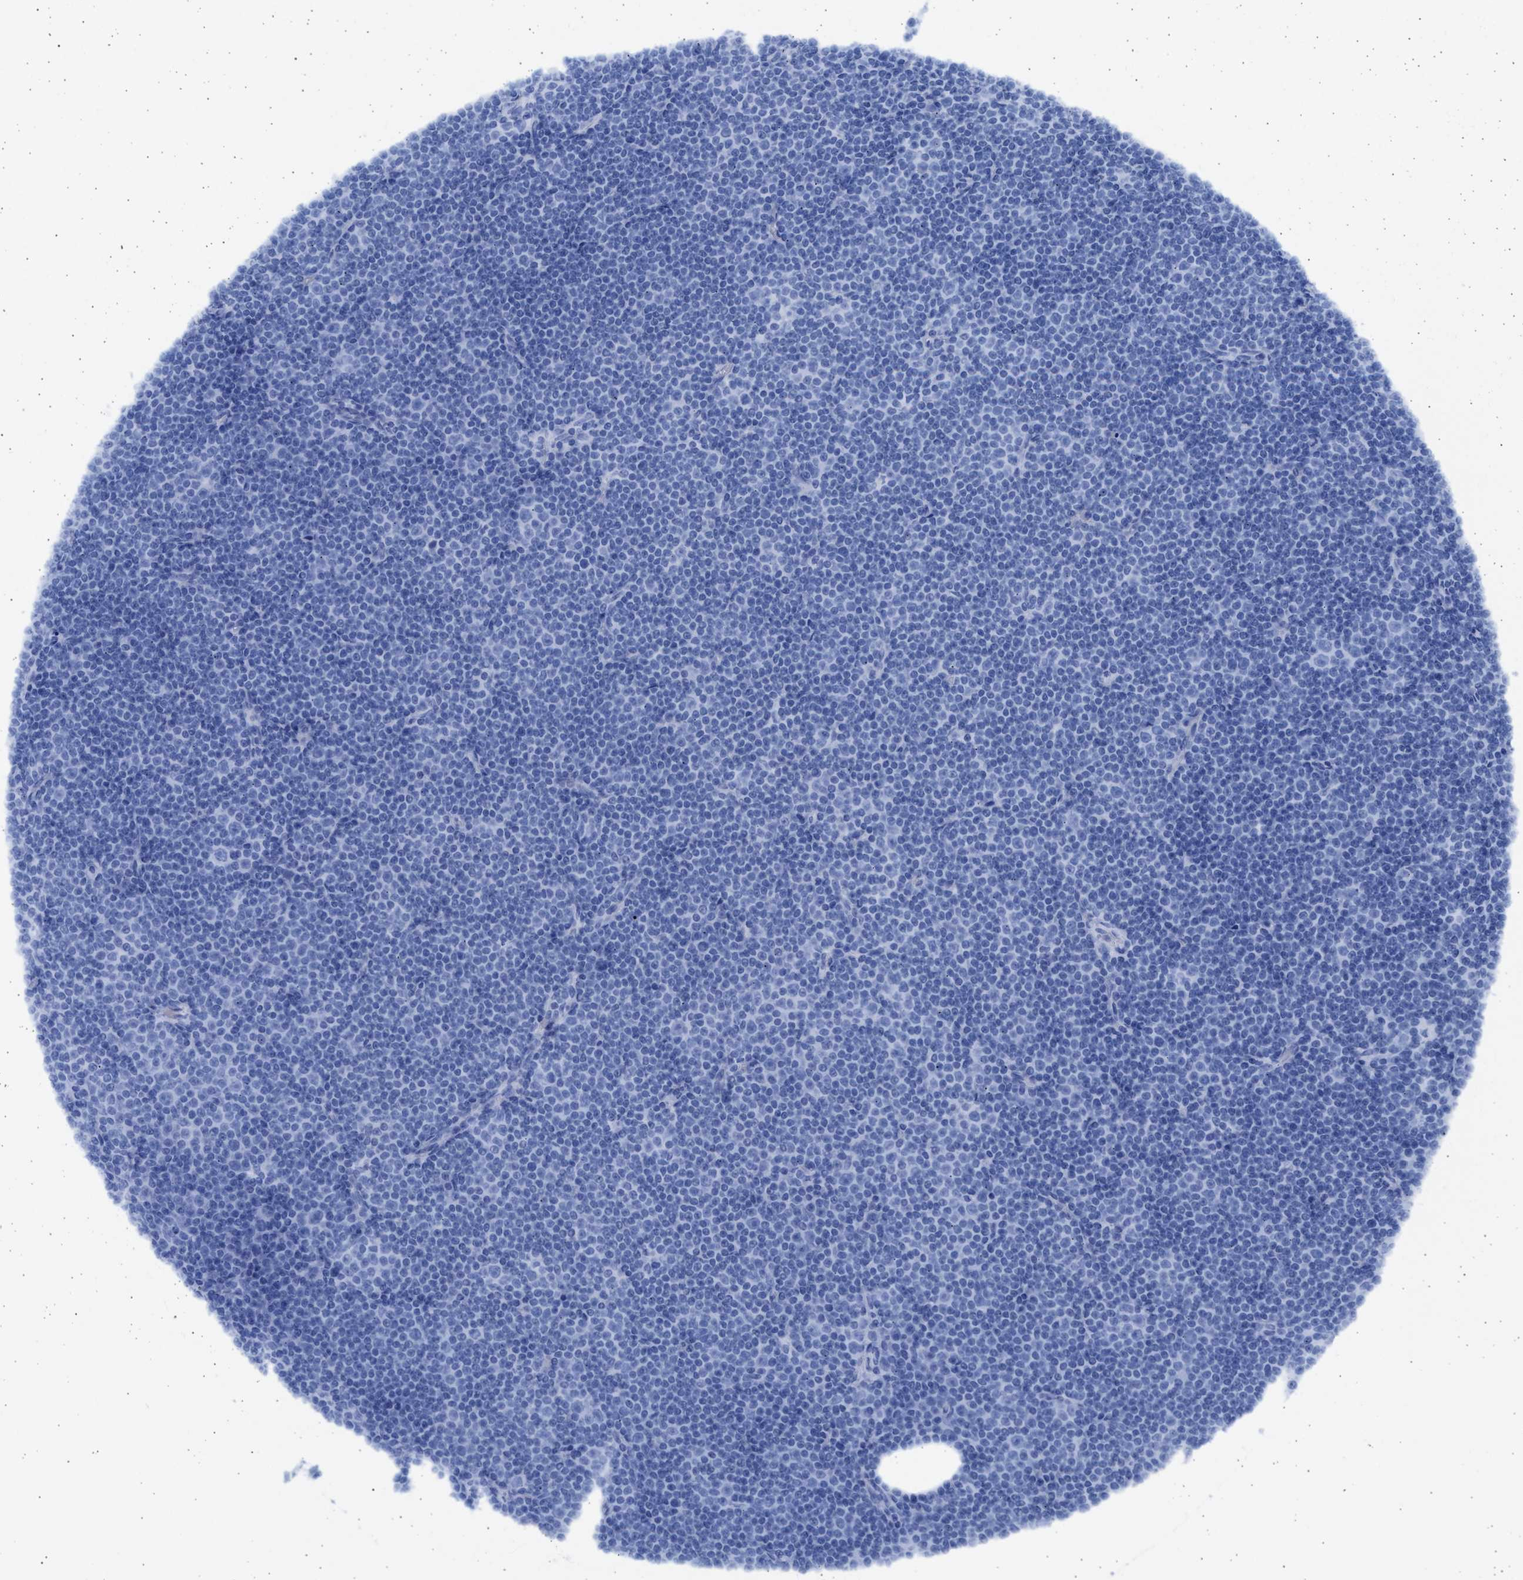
{"staining": {"intensity": "negative", "quantity": "none", "location": "none"}, "tissue": "lymphoma", "cell_type": "Tumor cells", "image_type": "cancer", "snomed": [{"axis": "morphology", "description": "Malignant lymphoma, non-Hodgkin's type, Low grade"}, {"axis": "topography", "description": "Lymph node"}], "caption": "There is no significant expression in tumor cells of lymphoma.", "gene": "ALDOC", "patient": {"sex": "female", "age": 67}}